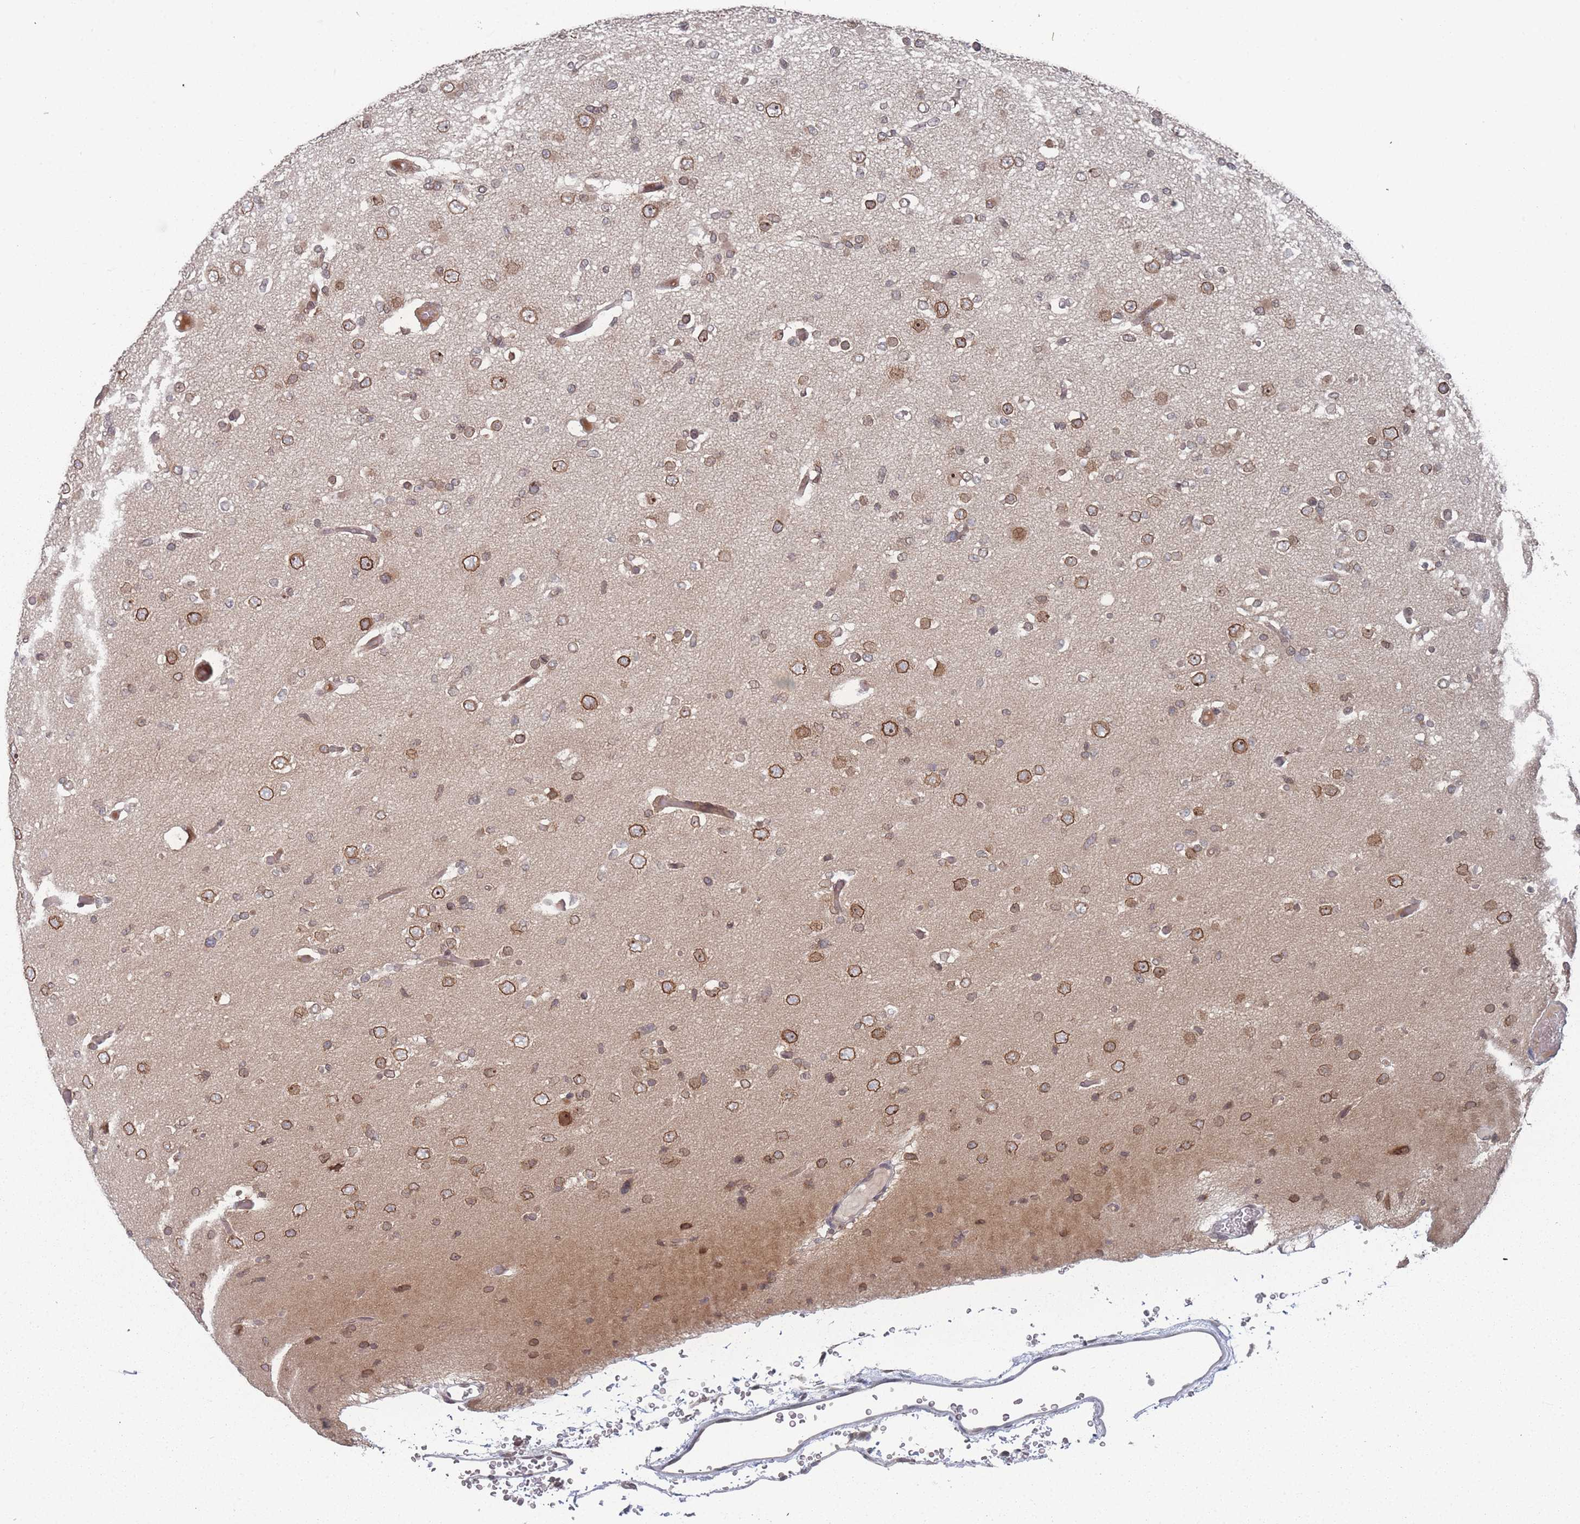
{"staining": {"intensity": "moderate", "quantity": ">75%", "location": "cytoplasmic/membranous,nuclear"}, "tissue": "glioma", "cell_type": "Tumor cells", "image_type": "cancer", "snomed": [{"axis": "morphology", "description": "Glioma, malignant, Low grade"}, {"axis": "topography", "description": "Brain"}], "caption": "DAB (3,3'-diaminobenzidine) immunohistochemical staining of glioma reveals moderate cytoplasmic/membranous and nuclear protein positivity in about >75% of tumor cells. (Brightfield microscopy of DAB IHC at high magnification).", "gene": "TBC1D25", "patient": {"sex": "female", "age": 22}}